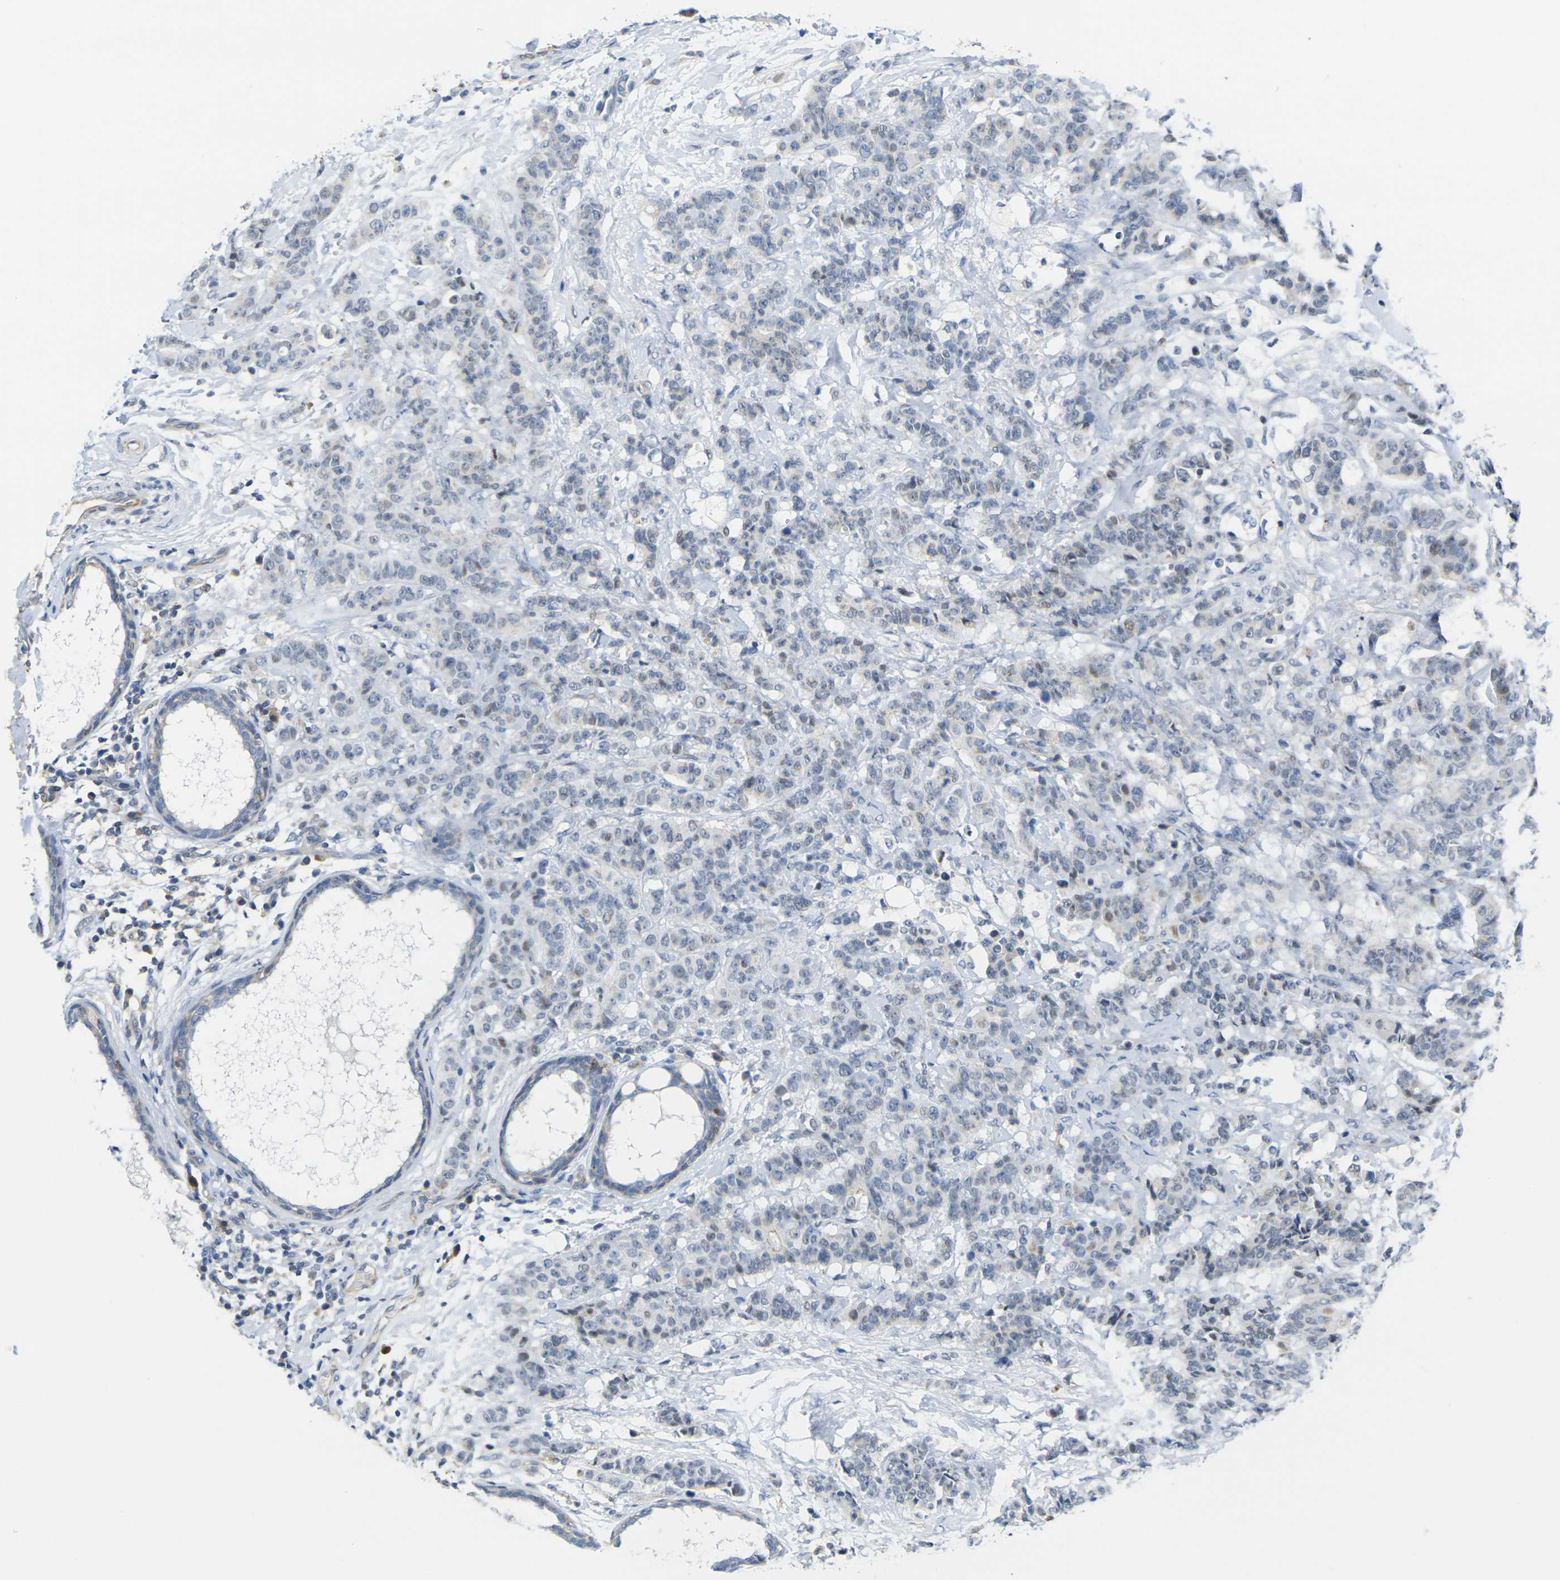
{"staining": {"intensity": "negative", "quantity": "none", "location": "none"}, "tissue": "breast cancer", "cell_type": "Tumor cells", "image_type": "cancer", "snomed": [{"axis": "morphology", "description": "Duct carcinoma"}, {"axis": "topography", "description": "Breast"}], "caption": "Immunohistochemistry photomicrograph of neoplastic tissue: breast cancer (infiltrating ductal carcinoma) stained with DAB demonstrates no significant protein positivity in tumor cells.", "gene": "OTOF", "patient": {"sex": "female", "age": 40}}